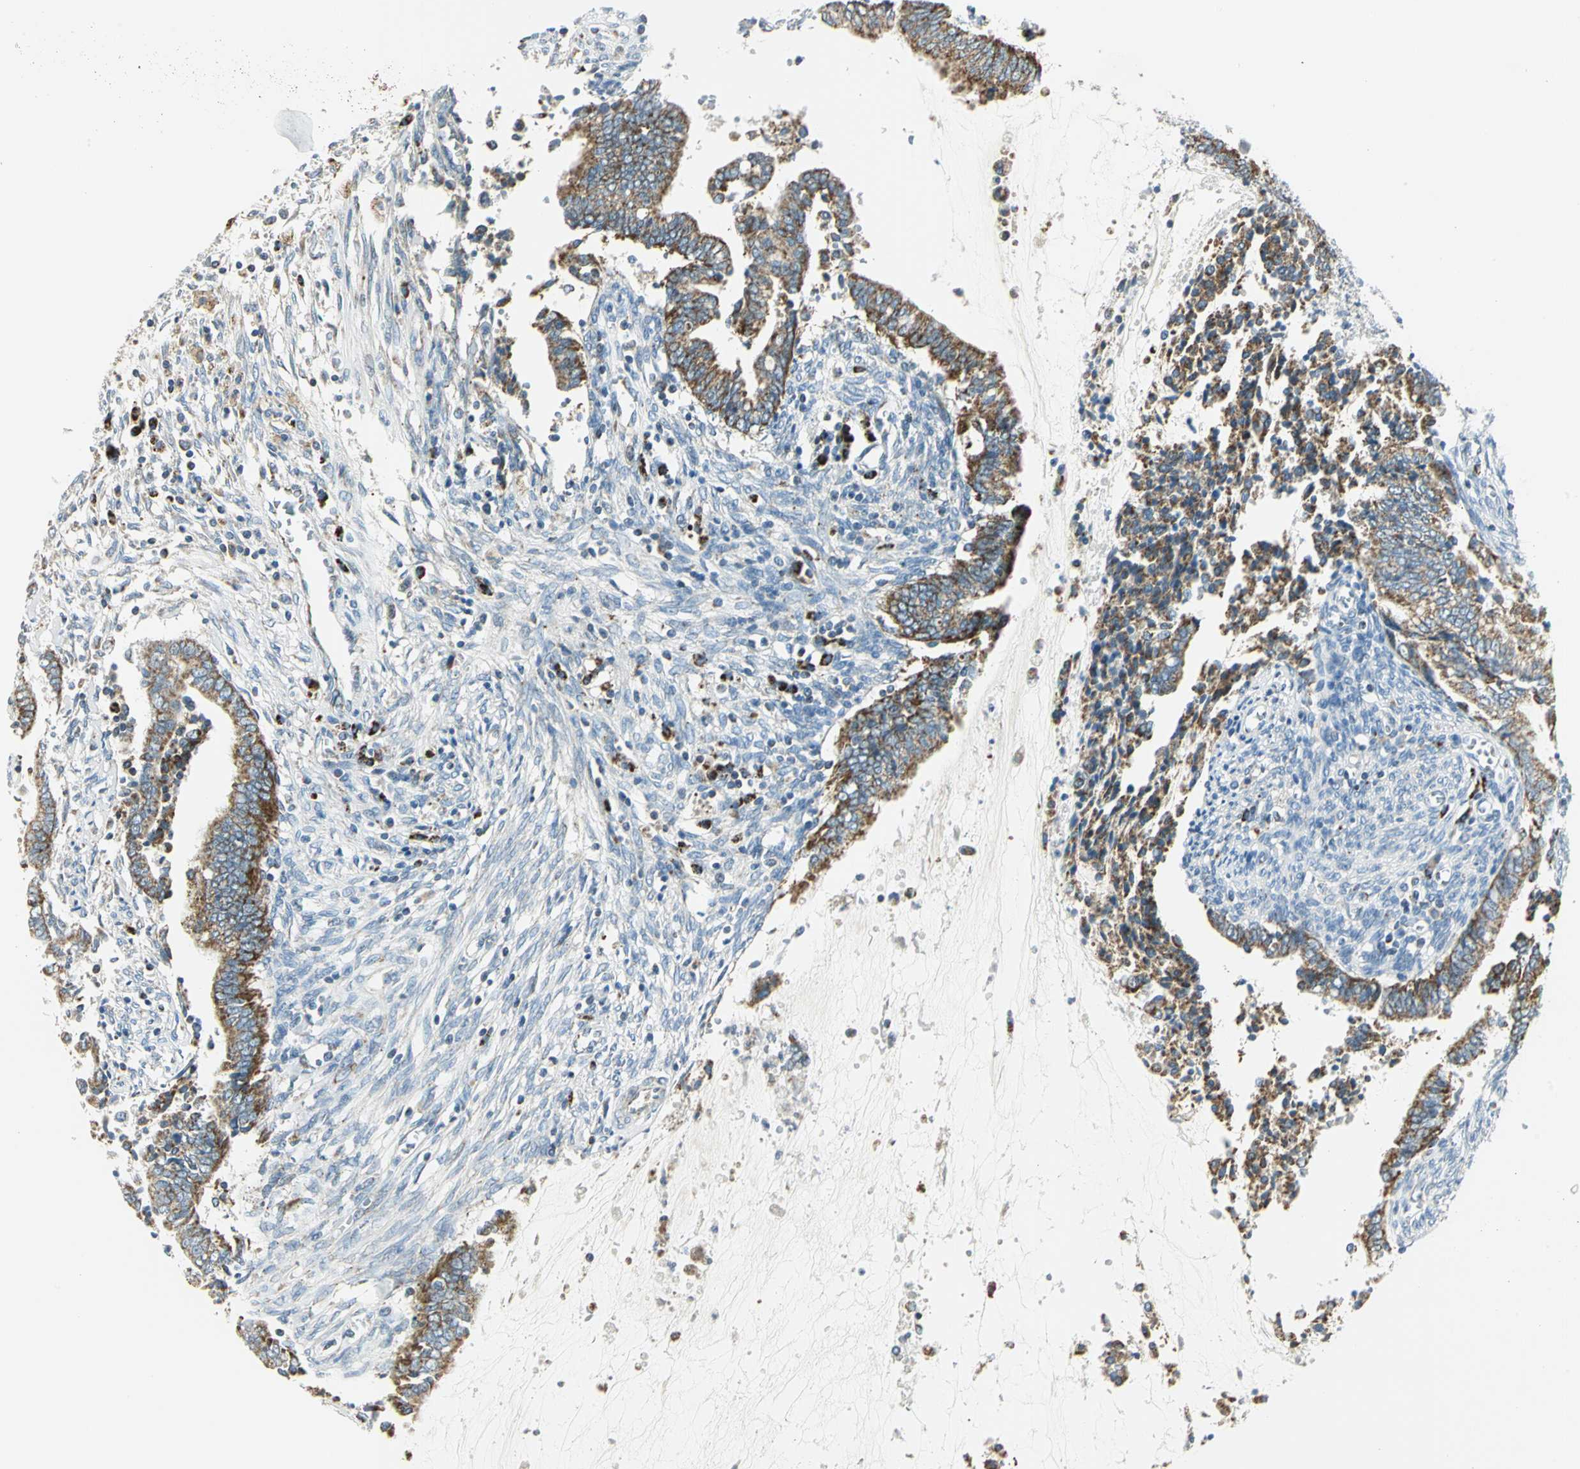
{"staining": {"intensity": "moderate", "quantity": ">75%", "location": "cytoplasmic/membranous"}, "tissue": "cervical cancer", "cell_type": "Tumor cells", "image_type": "cancer", "snomed": [{"axis": "morphology", "description": "Adenocarcinoma, NOS"}, {"axis": "topography", "description": "Cervix"}], "caption": "This is an image of IHC staining of adenocarcinoma (cervical), which shows moderate positivity in the cytoplasmic/membranous of tumor cells.", "gene": "ACADM", "patient": {"sex": "female", "age": 44}}